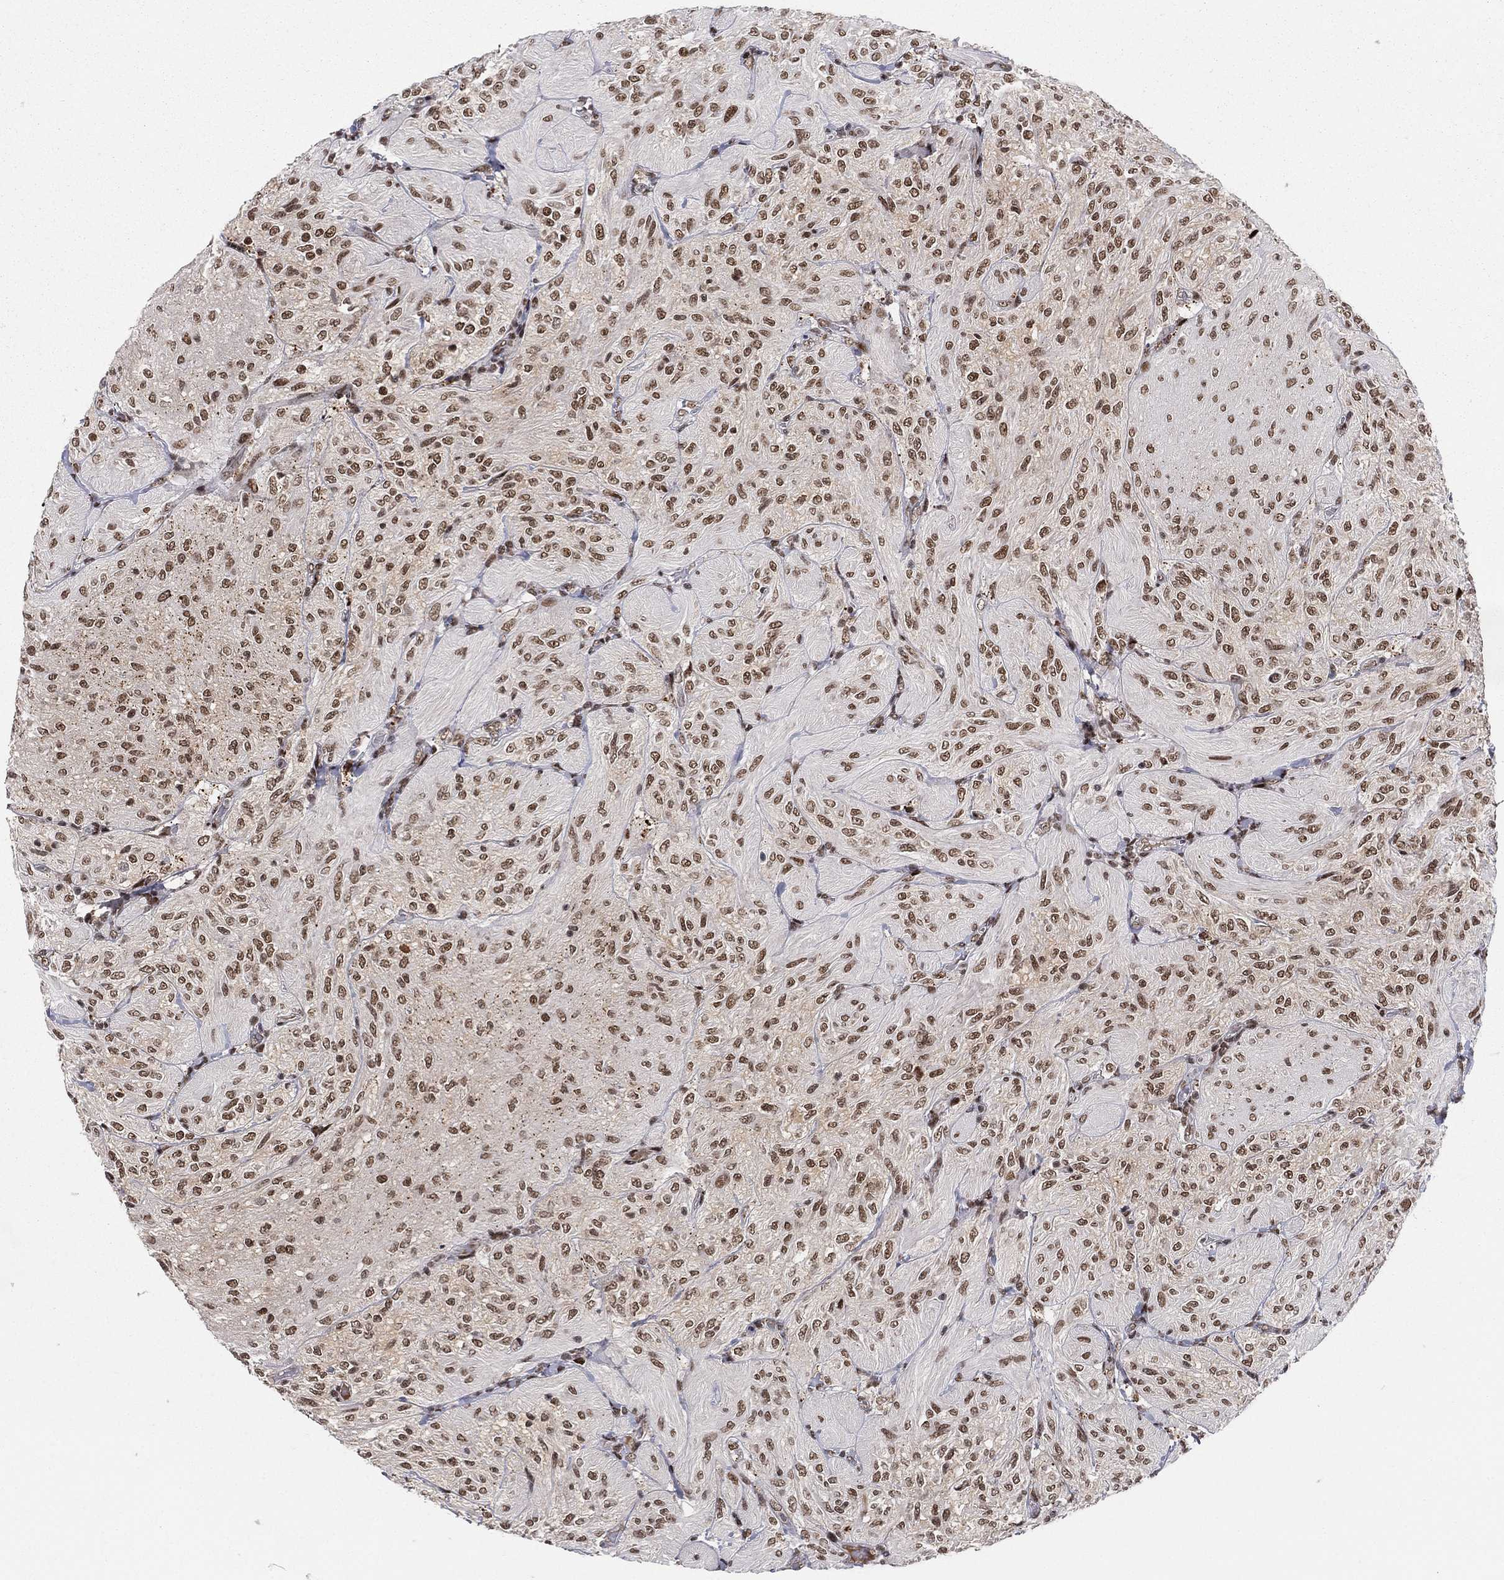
{"staining": {"intensity": "moderate", "quantity": ">75%", "location": "nuclear"}, "tissue": "glioma", "cell_type": "Tumor cells", "image_type": "cancer", "snomed": [{"axis": "morphology", "description": "Glioma, malignant, Low grade"}, {"axis": "topography", "description": "Brain"}], "caption": "Immunohistochemistry staining of glioma, which displays medium levels of moderate nuclear positivity in about >75% of tumor cells indicating moderate nuclear protein staining. The staining was performed using DAB (brown) for protein detection and nuclei were counterstained in hematoxylin (blue).", "gene": "RTF1", "patient": {"sex": "male", "age": 3}}